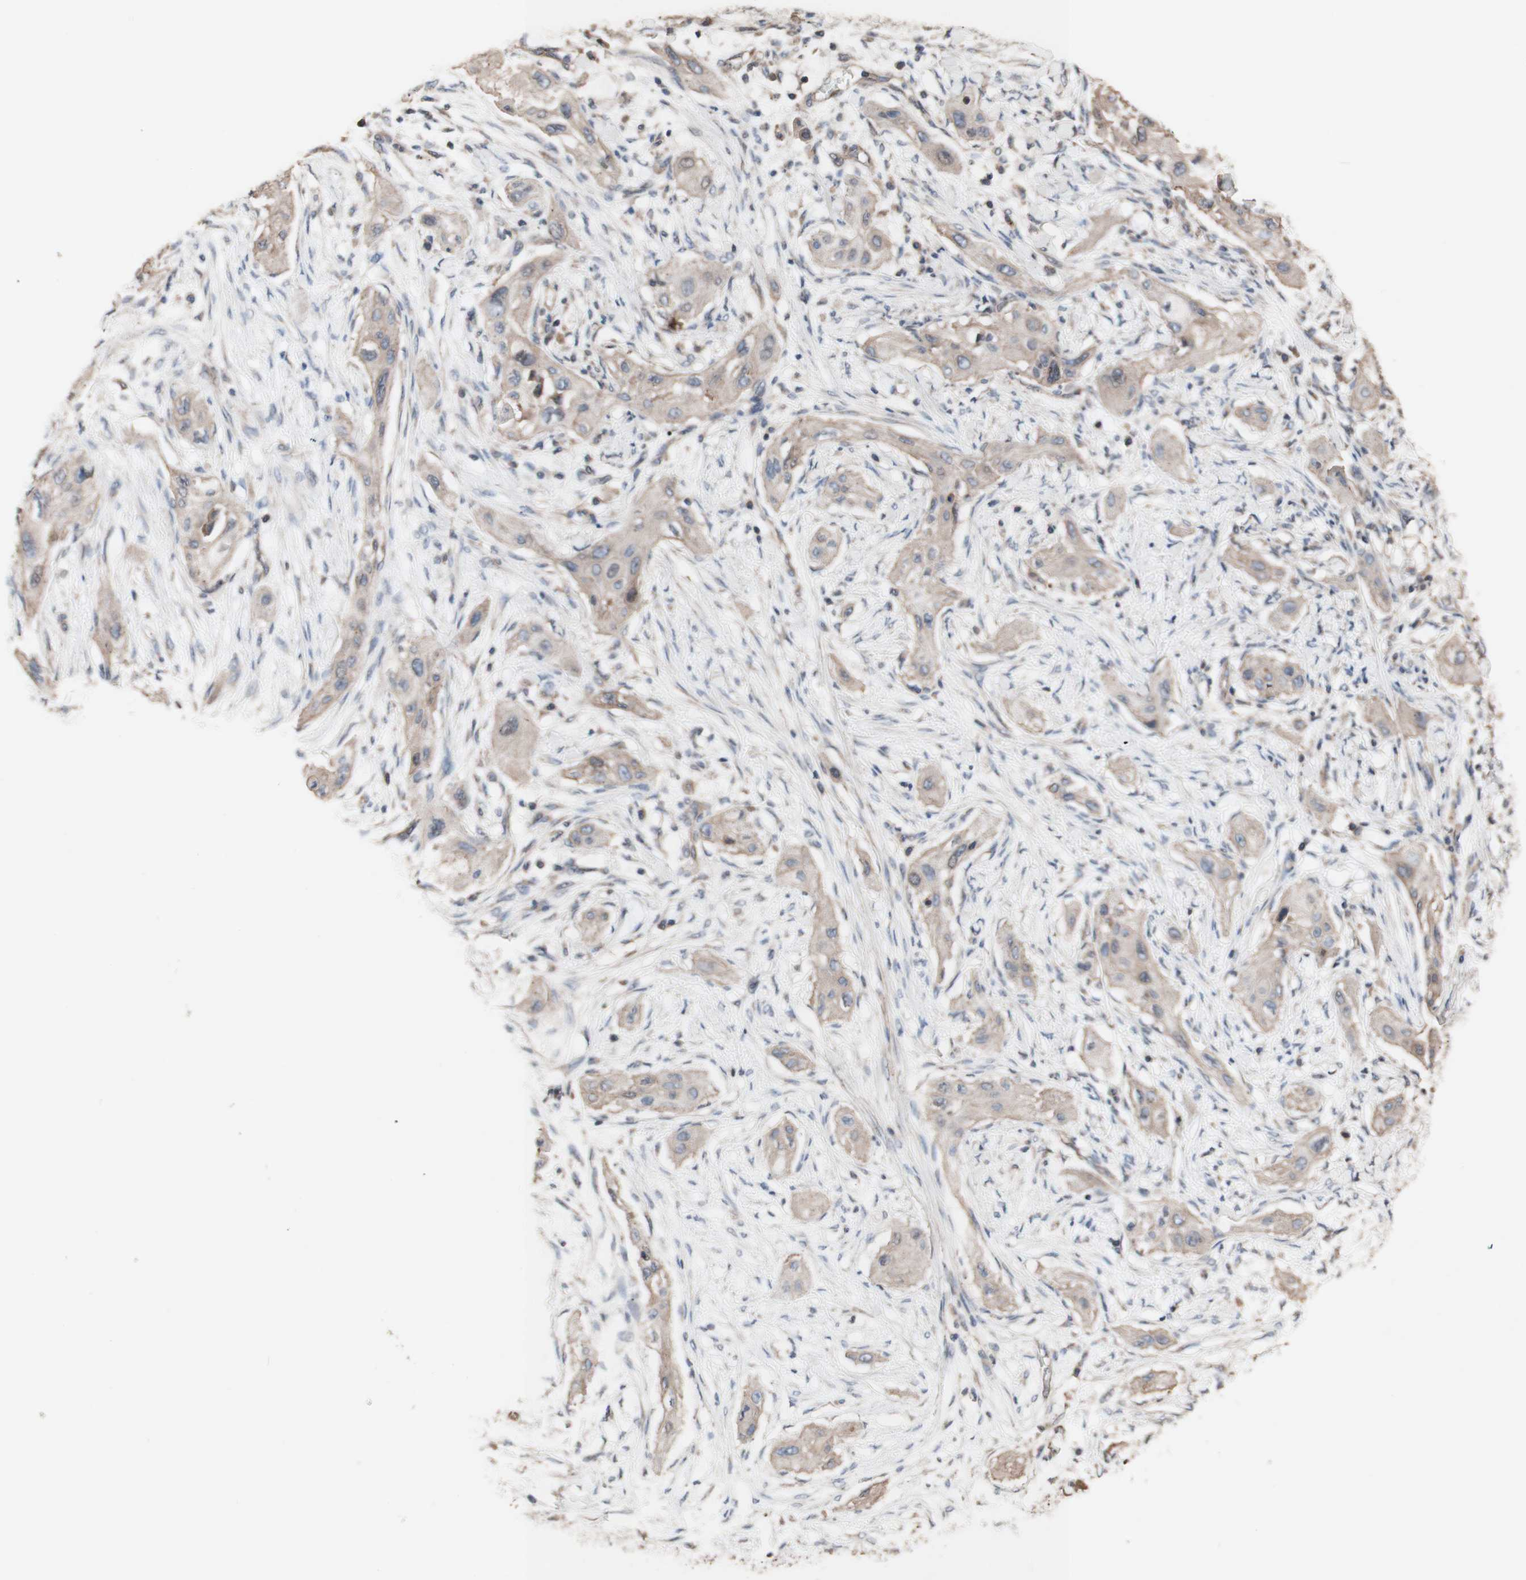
{"staining": {"intensity": "weak", "quantity": ">75%", "location": "cytoplasmic/membranous"}, "tissue": "lung cancer", "cell_type": "Tumor cells", "image_type": "cancer", "snomed": [{"axis": "morphology", "description": "Squamous cell carcinoma, NOS"}, {"axis": "topography", "description": "Lung"}], "caption": "IHC micrograph of lung cancer (squamous cell carcinoma) stained for a protein (brown), which shows low levels of weak cytoplasmic/membranous expression in about >75% of tumor cells.", "gene": "COPB1", "patient": {"sex": "female", "age": 47}}